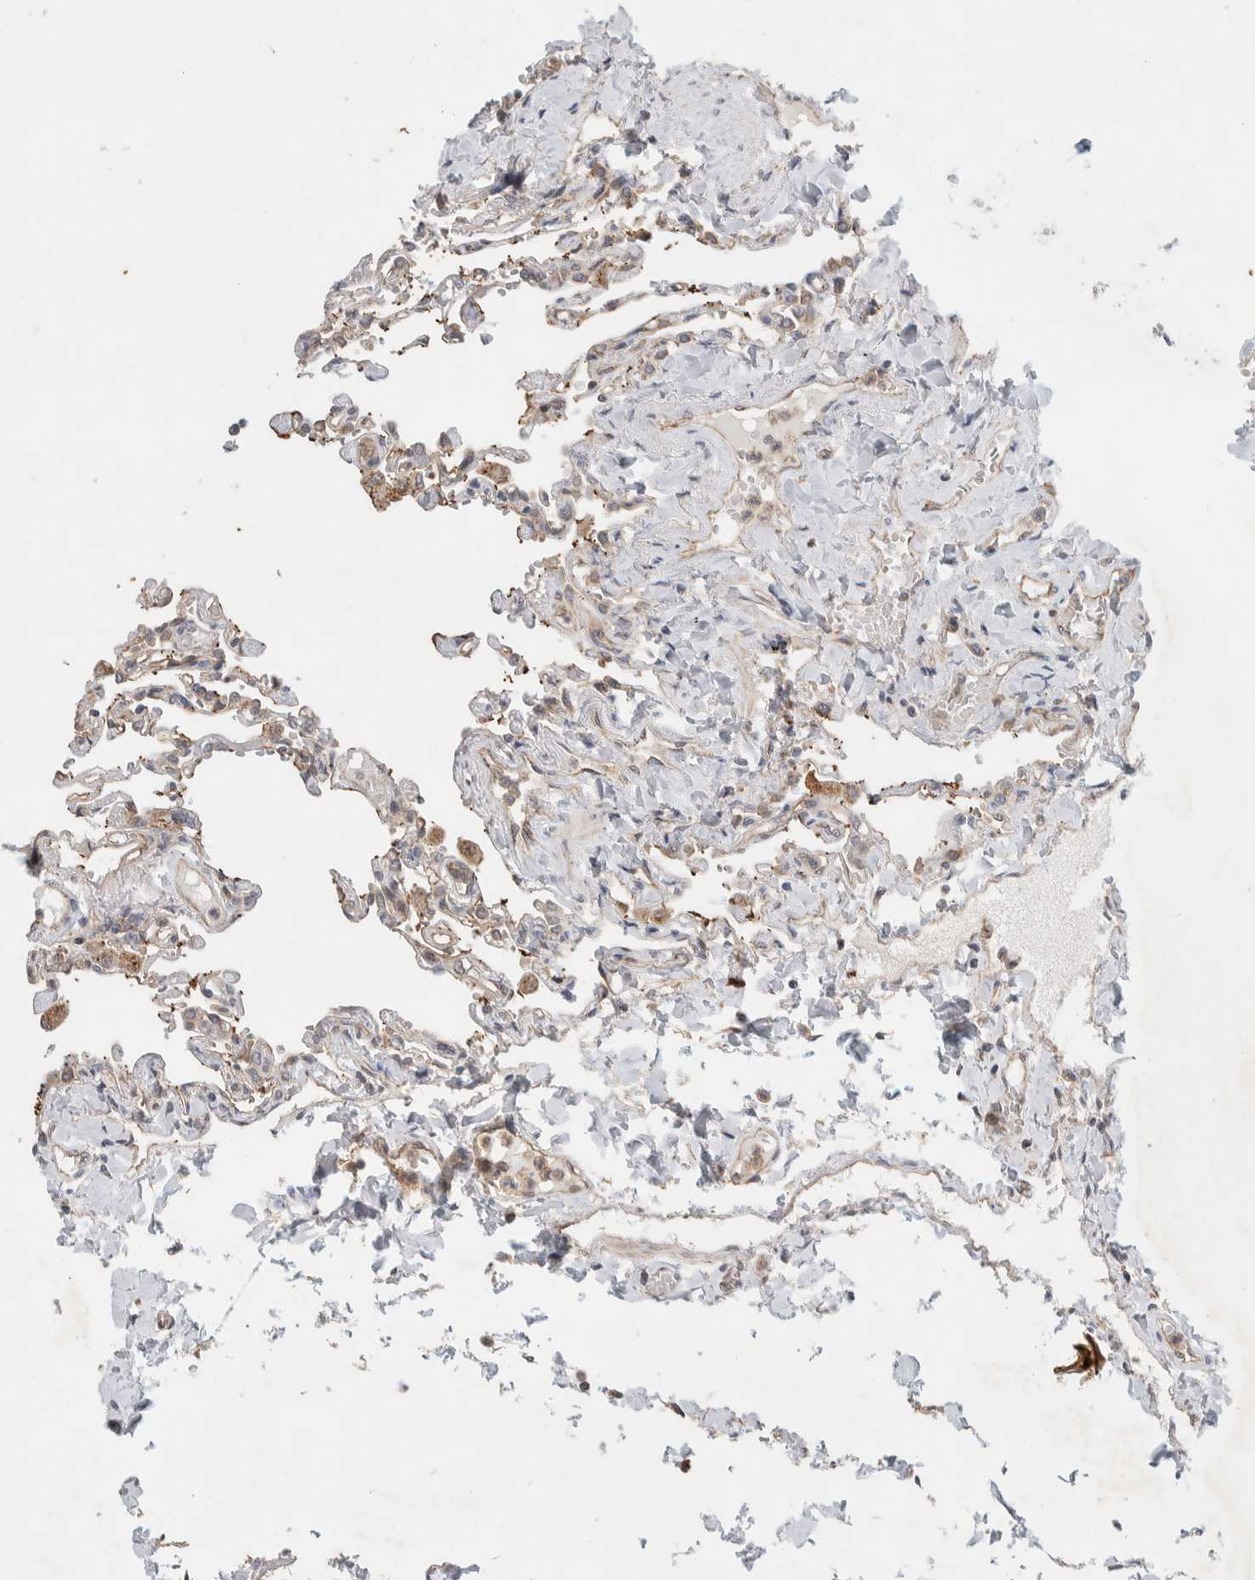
{"staining": {"intensity": "weak", "quantity": "25%-75%", "location": "cytoplasmic/membranous"}, "tissue": "lung", "cell_type": "Alveolar cells", "image_type": "normal", "snomed": [{"axis": "morphology", "description": "Normal tissue, NOS"}, {"axis": "topography", "description": "Lung"}], "caption": "Lung stained for a protein (brown) exhibits weak cytoplasmic/membranous positive expression in approximately 25%-75% of alveolar cells.", "gene": "DEPTOR", "patient": {"sex": "male", "age": 21}}